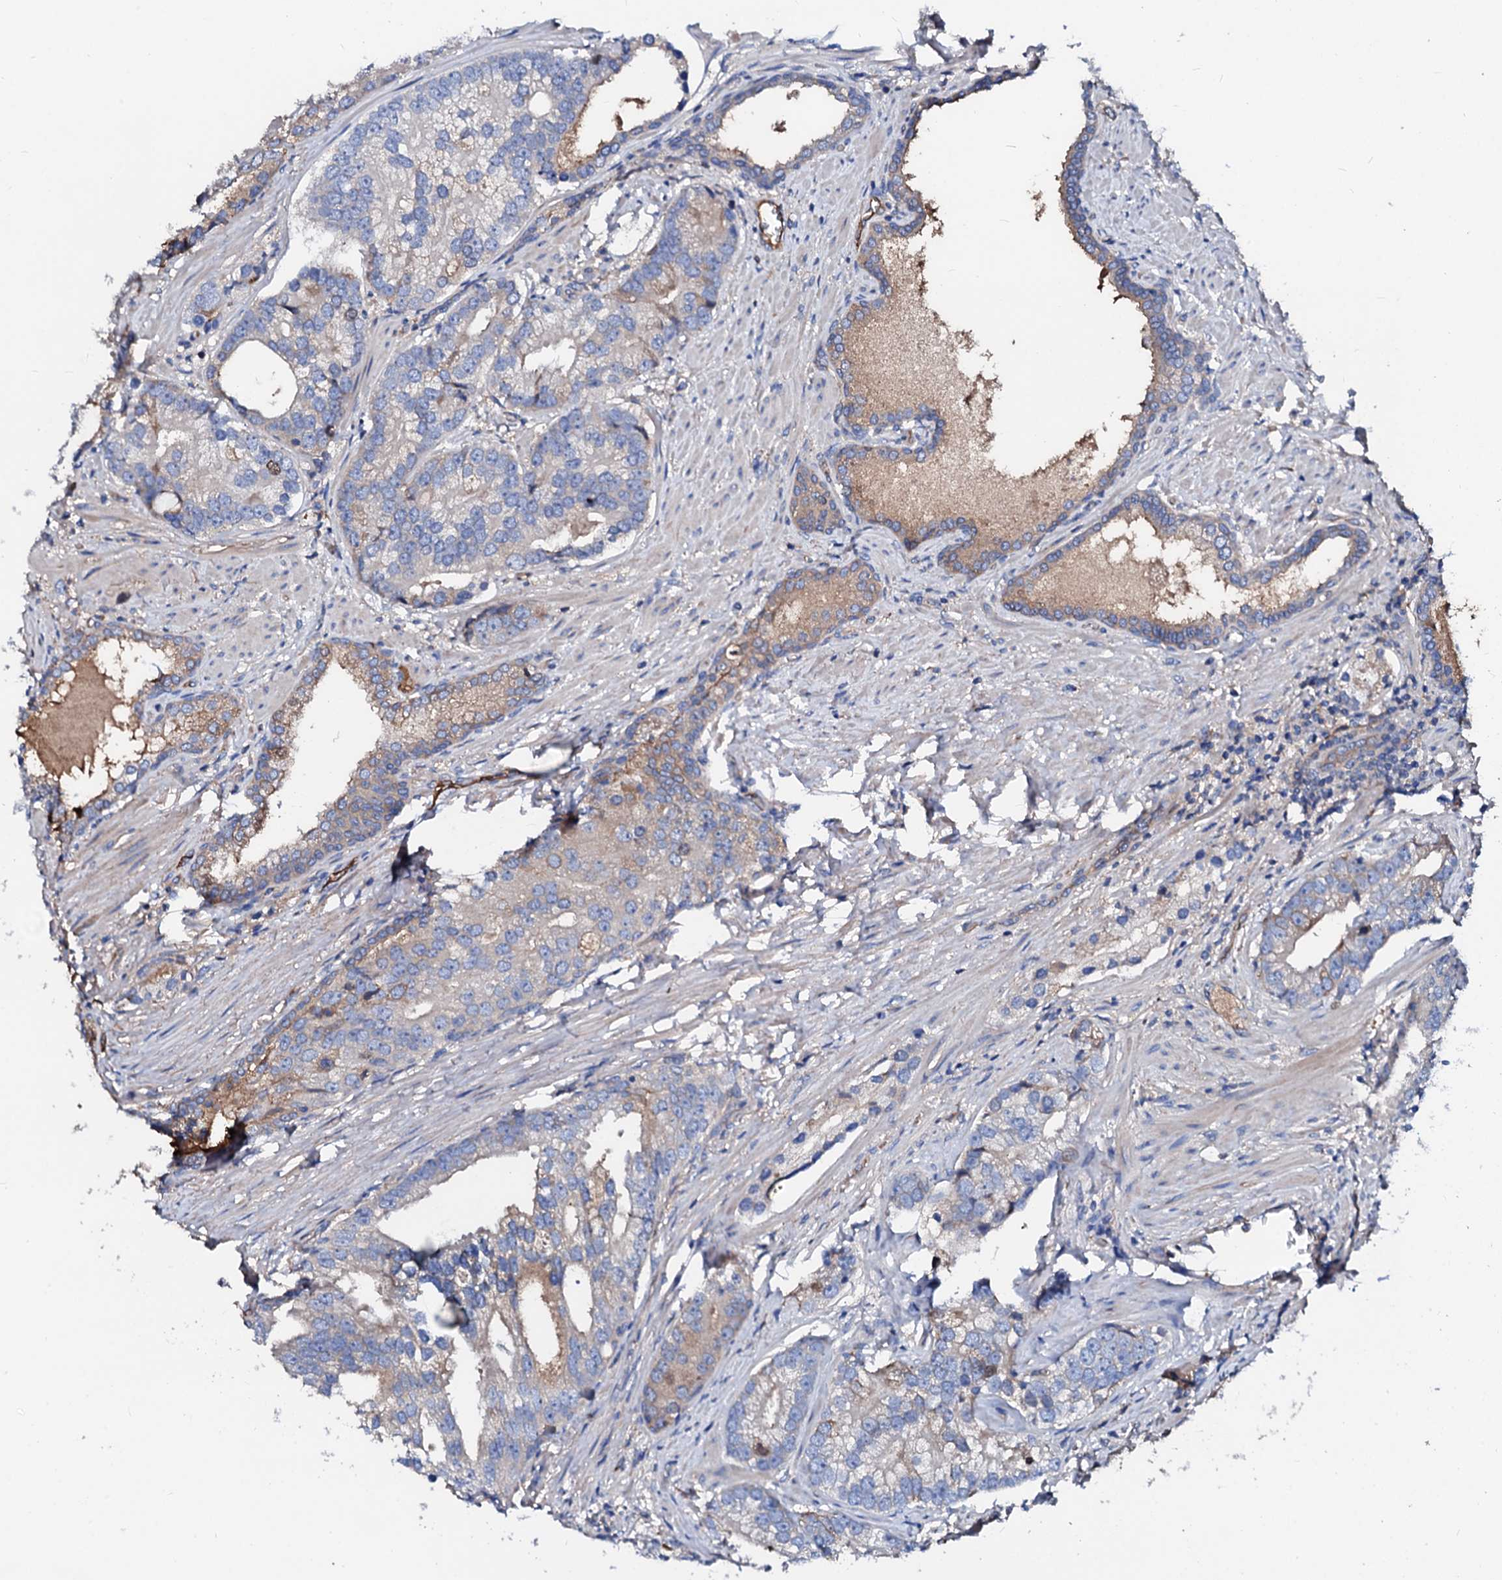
{"staining": {"intensity": "moderate", "quantity": "<25%", "location": "cytoplasmic/membranous"}, "tissue": "prostate cancer", "cell_type": "Tumor cells", "image_type": "cancer", "snomed": [{"axis": "morphology", "description": "Adenocarcinoma, High grade"}, {"axis": "topography", "description": "Prostate"}], "caption": "Immunohistochemistry (DAB (3,3'-diaminobenzidine)) staining of human high-grade adenocarcinoma (prostate) demonstrates moderate cytoplasmic/membranous protein staining in approximately <25% of tumor cells. (DAB (3,3'-diaminobenzidine) IHC, brown staining for protein, blue staining for nuclei).", "gene": "CSKMT", "patient": {"sex": "male", "age": 75}}